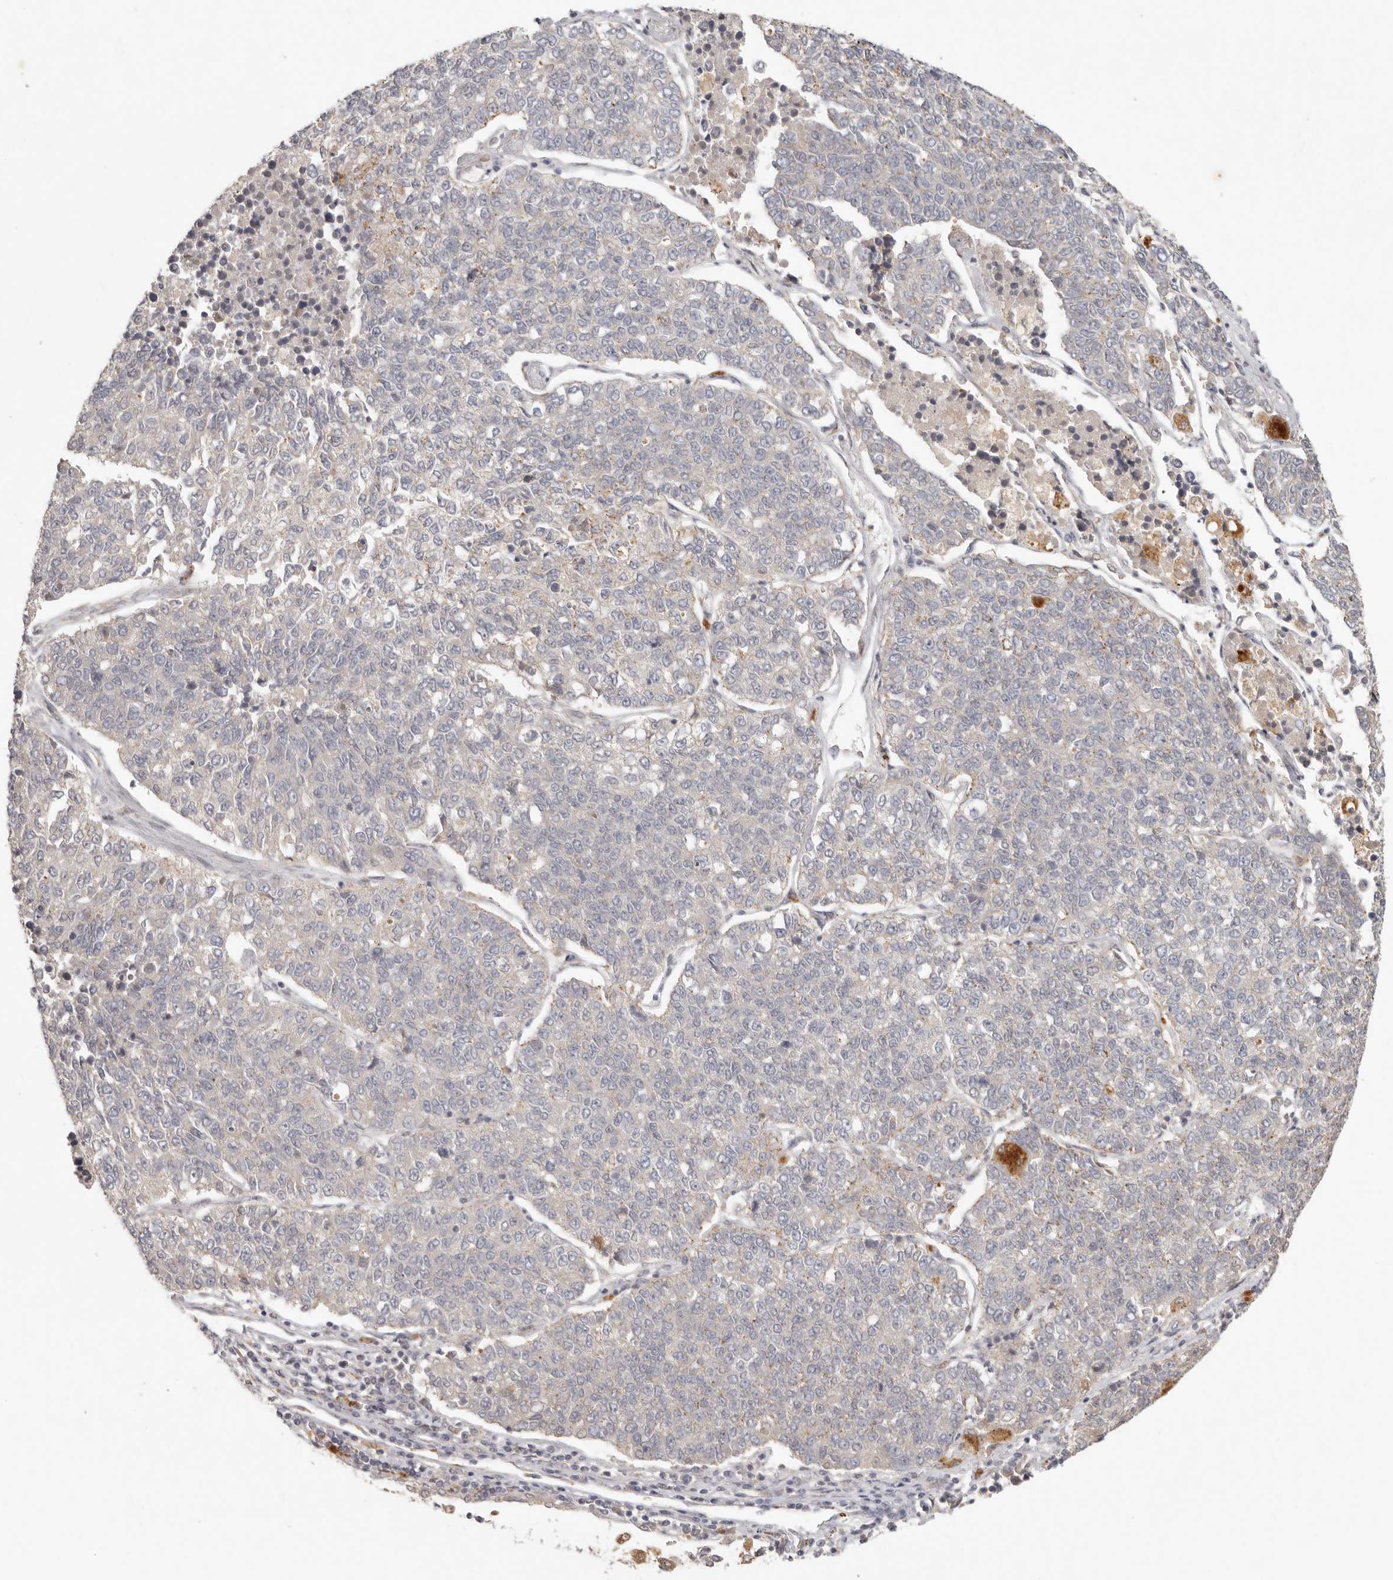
{"staining": {"intensity": "negative", "quantity": "none", "location": "none"}, "tissue": "lung cancer", "cell_type": "Tumor cells", "image_type": "cancer", "snomed": [{"axis": "morphology", "description": "Adenocarcinoma, NOS"}, {"axis": "topography", "description": "Lung"}], "caption": "Immunohistochemical staining of human lung cancer (adenocarcinoma) reveals no significant expression in tumor cells. Brightfield microscopy of immunohistochemistry stained with DAB (3,3'-diaminobenzidine) (brown) and hematoxylin (blue), captured at high magnification.", "gene": "LRRC75A", "patient": {"sex": "male", "age": 49}}